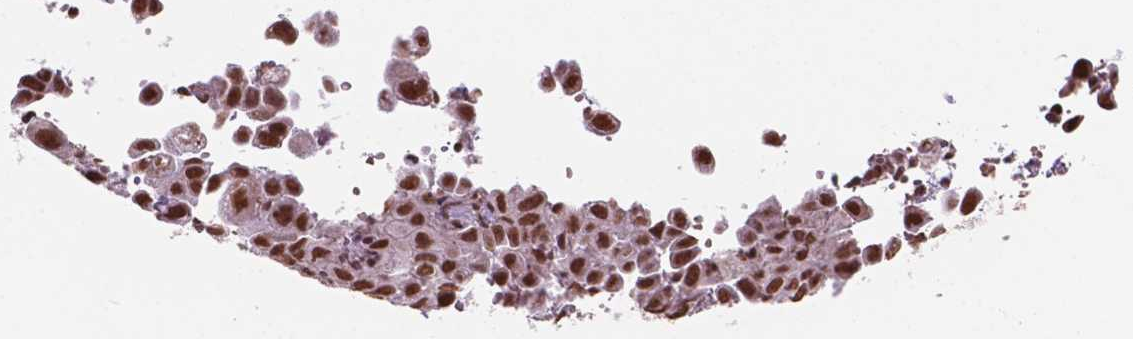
{"staining": {"intensity": "strong", "quantity": ">75%", "location": "nuclear"}, "tissue": "cervical cancer", "cell_type": "Tumor cells", "image_type": "cancer", "snomed": [{"axis": "morphology", "description": "Squamous cell carcinoma, NOS"}, {"axis": "topography", "description": "Cervix"}], "caption": "This photomicrograph exhibits immunohistochemistry (IHC) staining of cervical cancer, with high strong nuclear expression in about >75% of tumor cells.", "gene": "NDUFA10", "patient": {"sex": "female", "age": 55}}